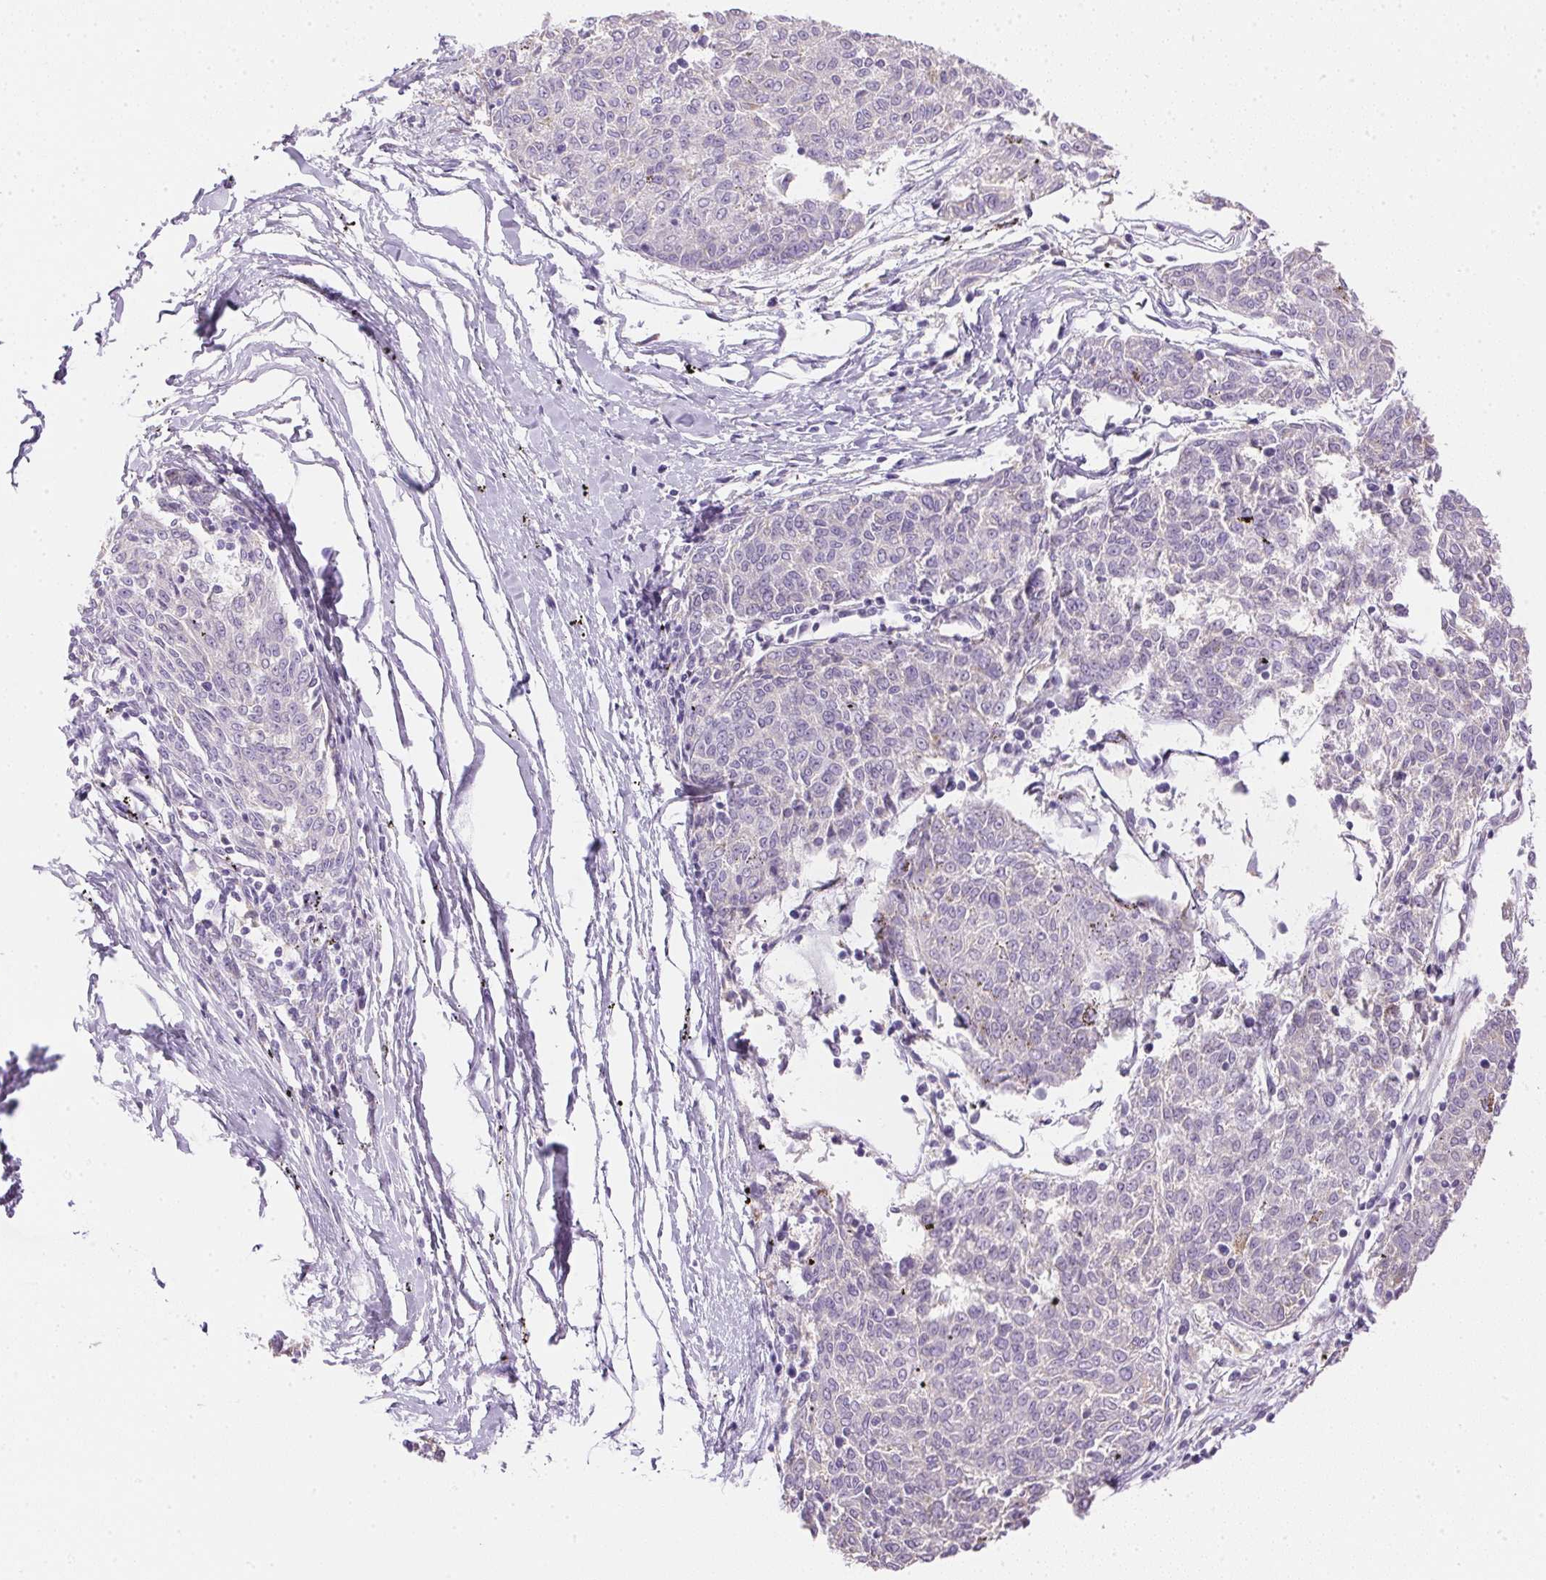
{"staining": {"intensity": "negative", "quantity": "none", "location": "none"}, "tissue": "melanoma", "cell_type": "Tumor cells", "image_type": "cancer", "snomed": [{"axis": "morphology", "description": "Malignant melanoma, NOS"}, {"axis": "topography", "description": "Skin"}], "caption": "Malignant melanoma was stained to show a protein in brown. There is no significant positivity in tumor cells. The staining is performed using DAB brown chromogen with nuclei counter-stained in using hematoxylin.", "gene": "ATP6V1G3", "patient": {"sex": "female", "age": 72}}